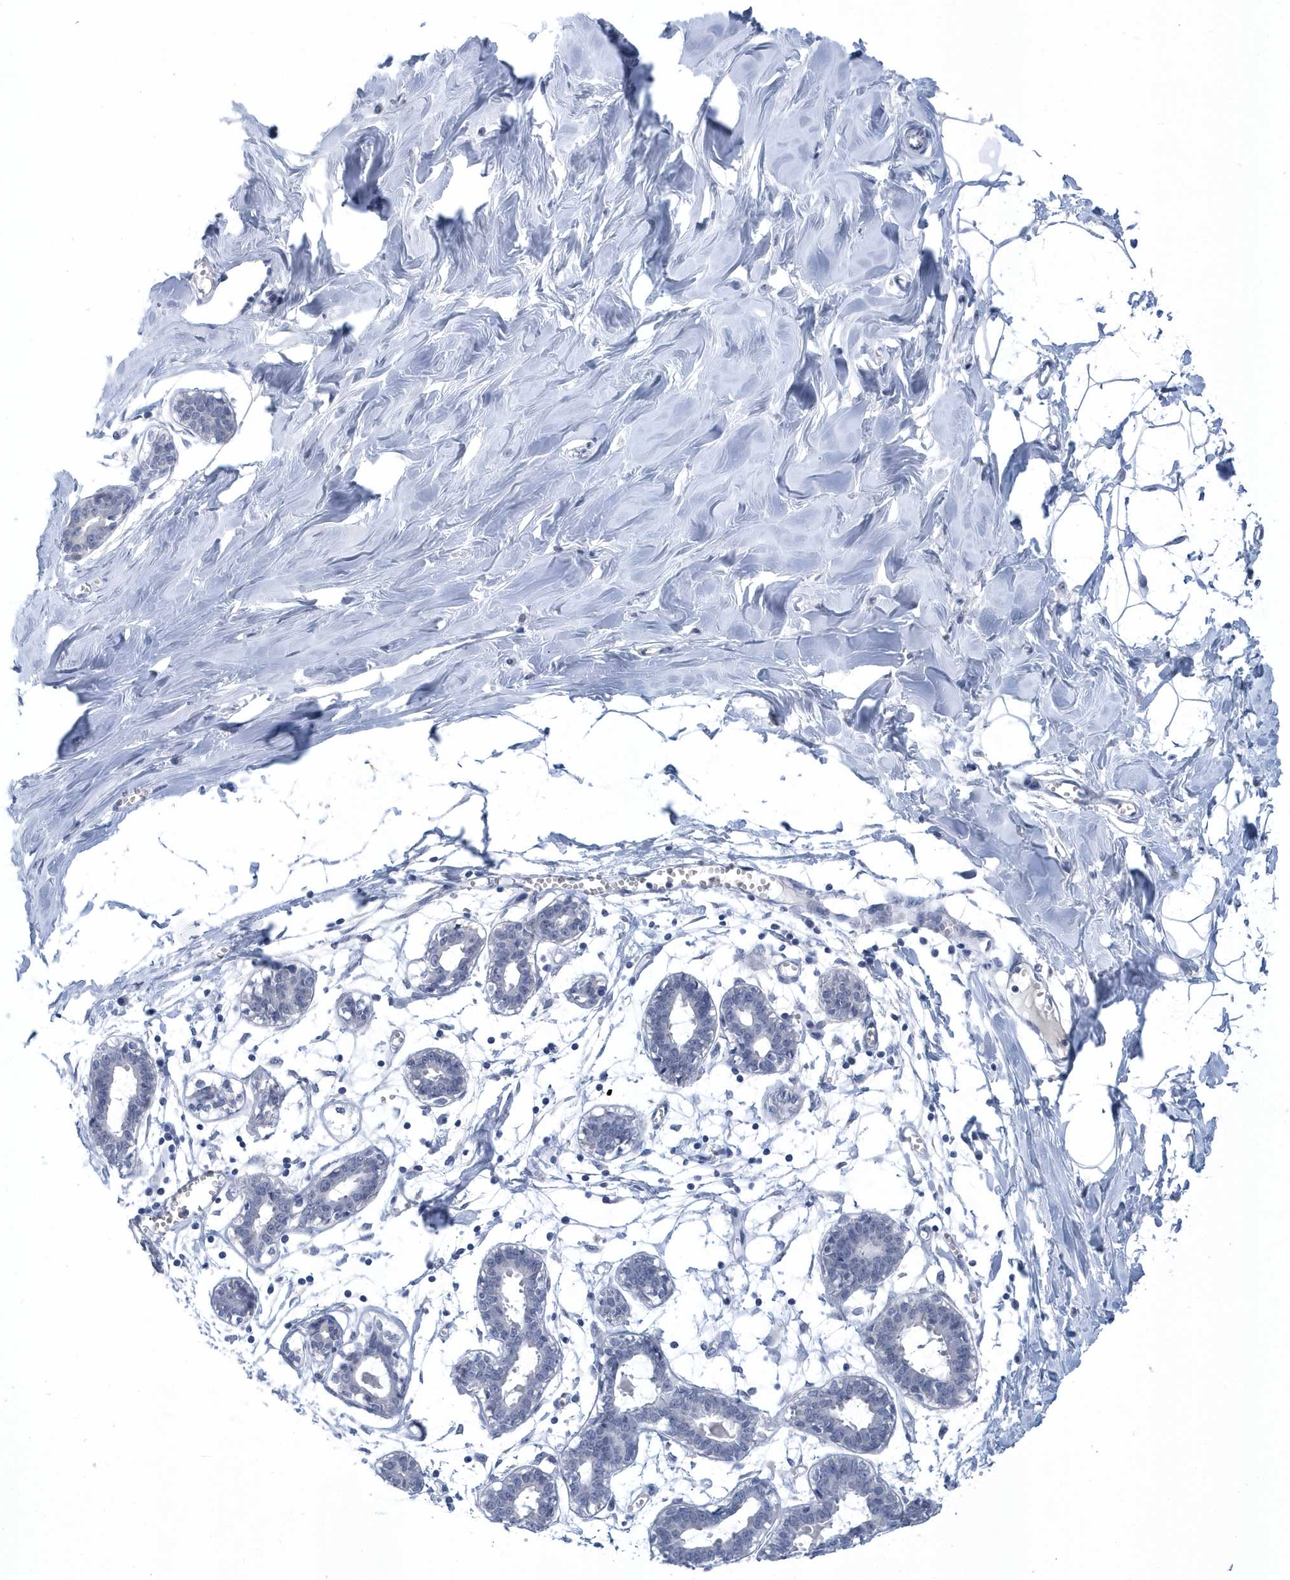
{"staining": {"intensity": "negative", "quantity": "none", "location": "none"}, "tissue": "breast", "cell_type": "Adipocytes", "image_type": "normal", "snomed": [{"axis": "morphology", "description": "Normal tissue, NOS"}, {"axis": "topography", "description": "Breast"}], "caption": "The image shows no significant expression in adipocytes of breast. (Immunohistochemistry (ihc), brightfield microscopy, high magnification).", "gene": "SRGAP3", "patient": {"sex": "female", "age": 27}}